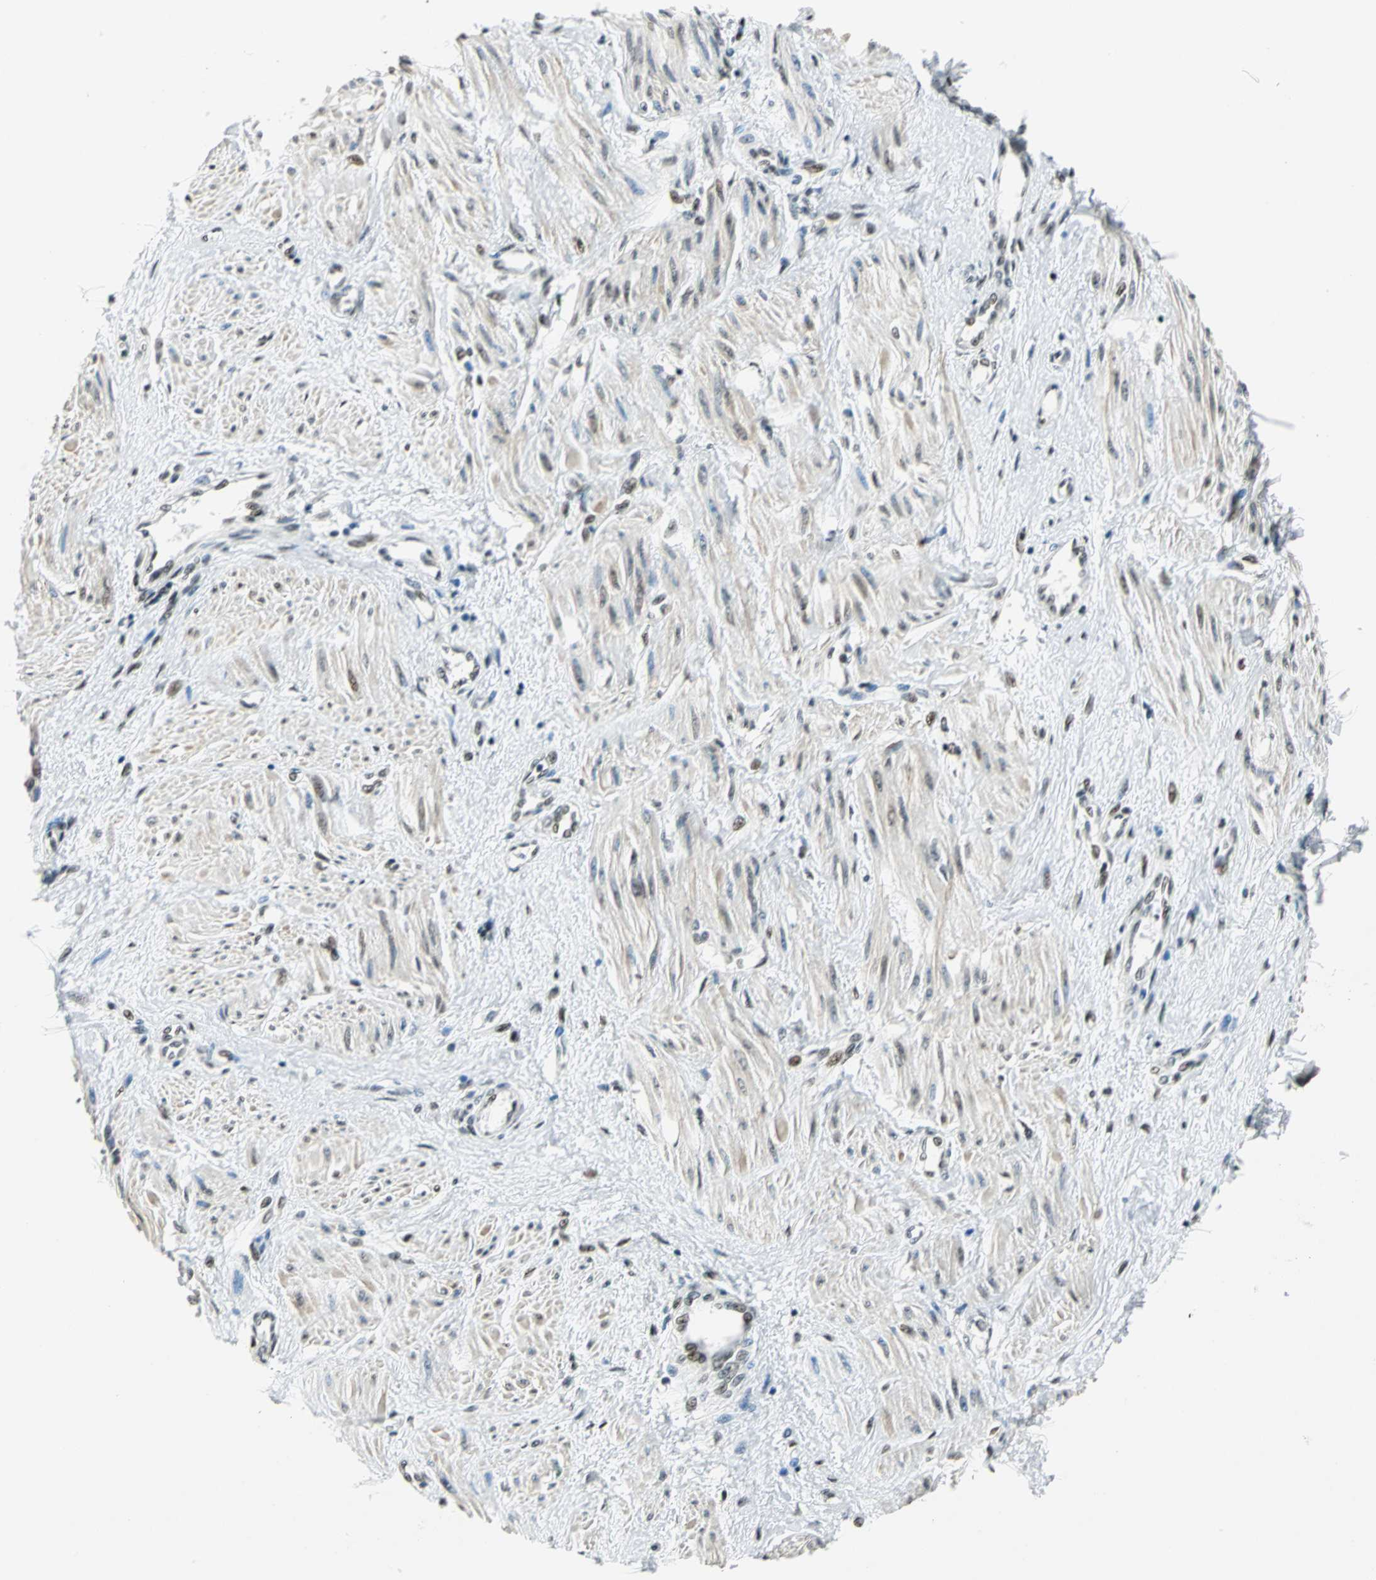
{"staining": {"intensity": "weak", "quantity": ">75%", "location": "cytoplasmic/membranous,nuclear"}, "tissue": "smooth muscle", "cell_type": "Smooth muscle cells", "image_type": "normal", "snomed": [{"axis": "morphology", "description": "Normal tissue, NOS"}, {"axis": "topography", "description": "Smooth muscle"}, {"axis": "topography", "description": "Uterus"}], "caption": "This photomicrograph demonstrates immunohistochemistry staining of normal human smooth muscle, with low weak cytoplasmic/membranous,nuclear expression in about >75% of smooth muscle cells.", "gene": "KAT6B", "patient": {"sex": "female", "age": 39}}